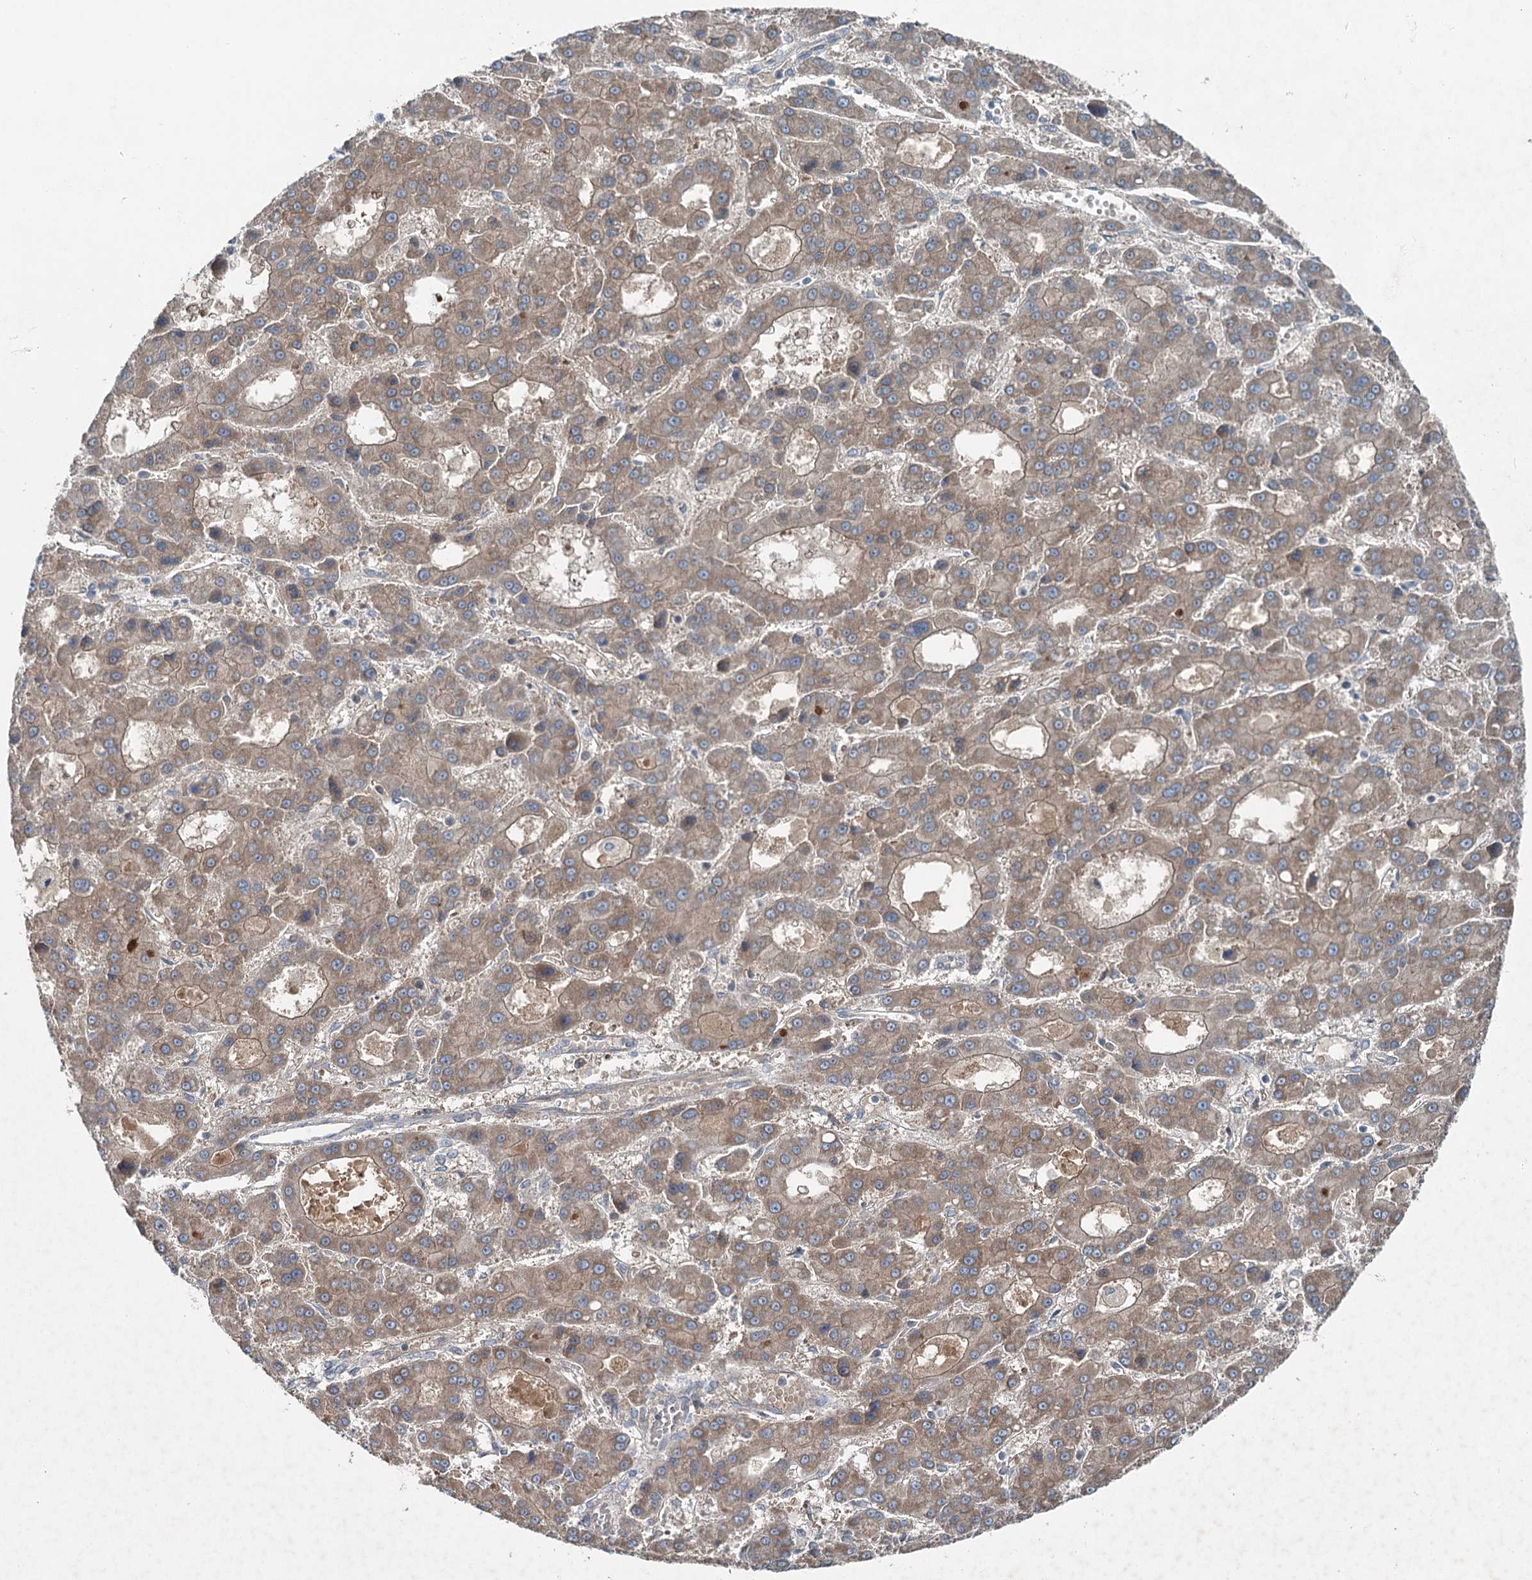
{"staining": {"intensity": "moderate", "quantity": ">75%", "location": "cytoplasmic/membranous"}, "tissue": "liver cancer", "cell_type": "Tumor cells", "image_type": "cancer", "snomed": [{"axis": "morphology", "description": "Carcinoma, Hepatocellular, NOS"}, {"axis": "topography", "description": "Liver"}], "caption": "Protein analysis of hepatocellular carcinoma (liver) tissue displays moderate cytoplasmic/membranous positivity in approximately >75% of tumor cells. (DAB IHC, brown staining for protein, blue staining for nuclei).", "gene": "CHCHD5", "patient": {"sex": "male", "age": 70}}